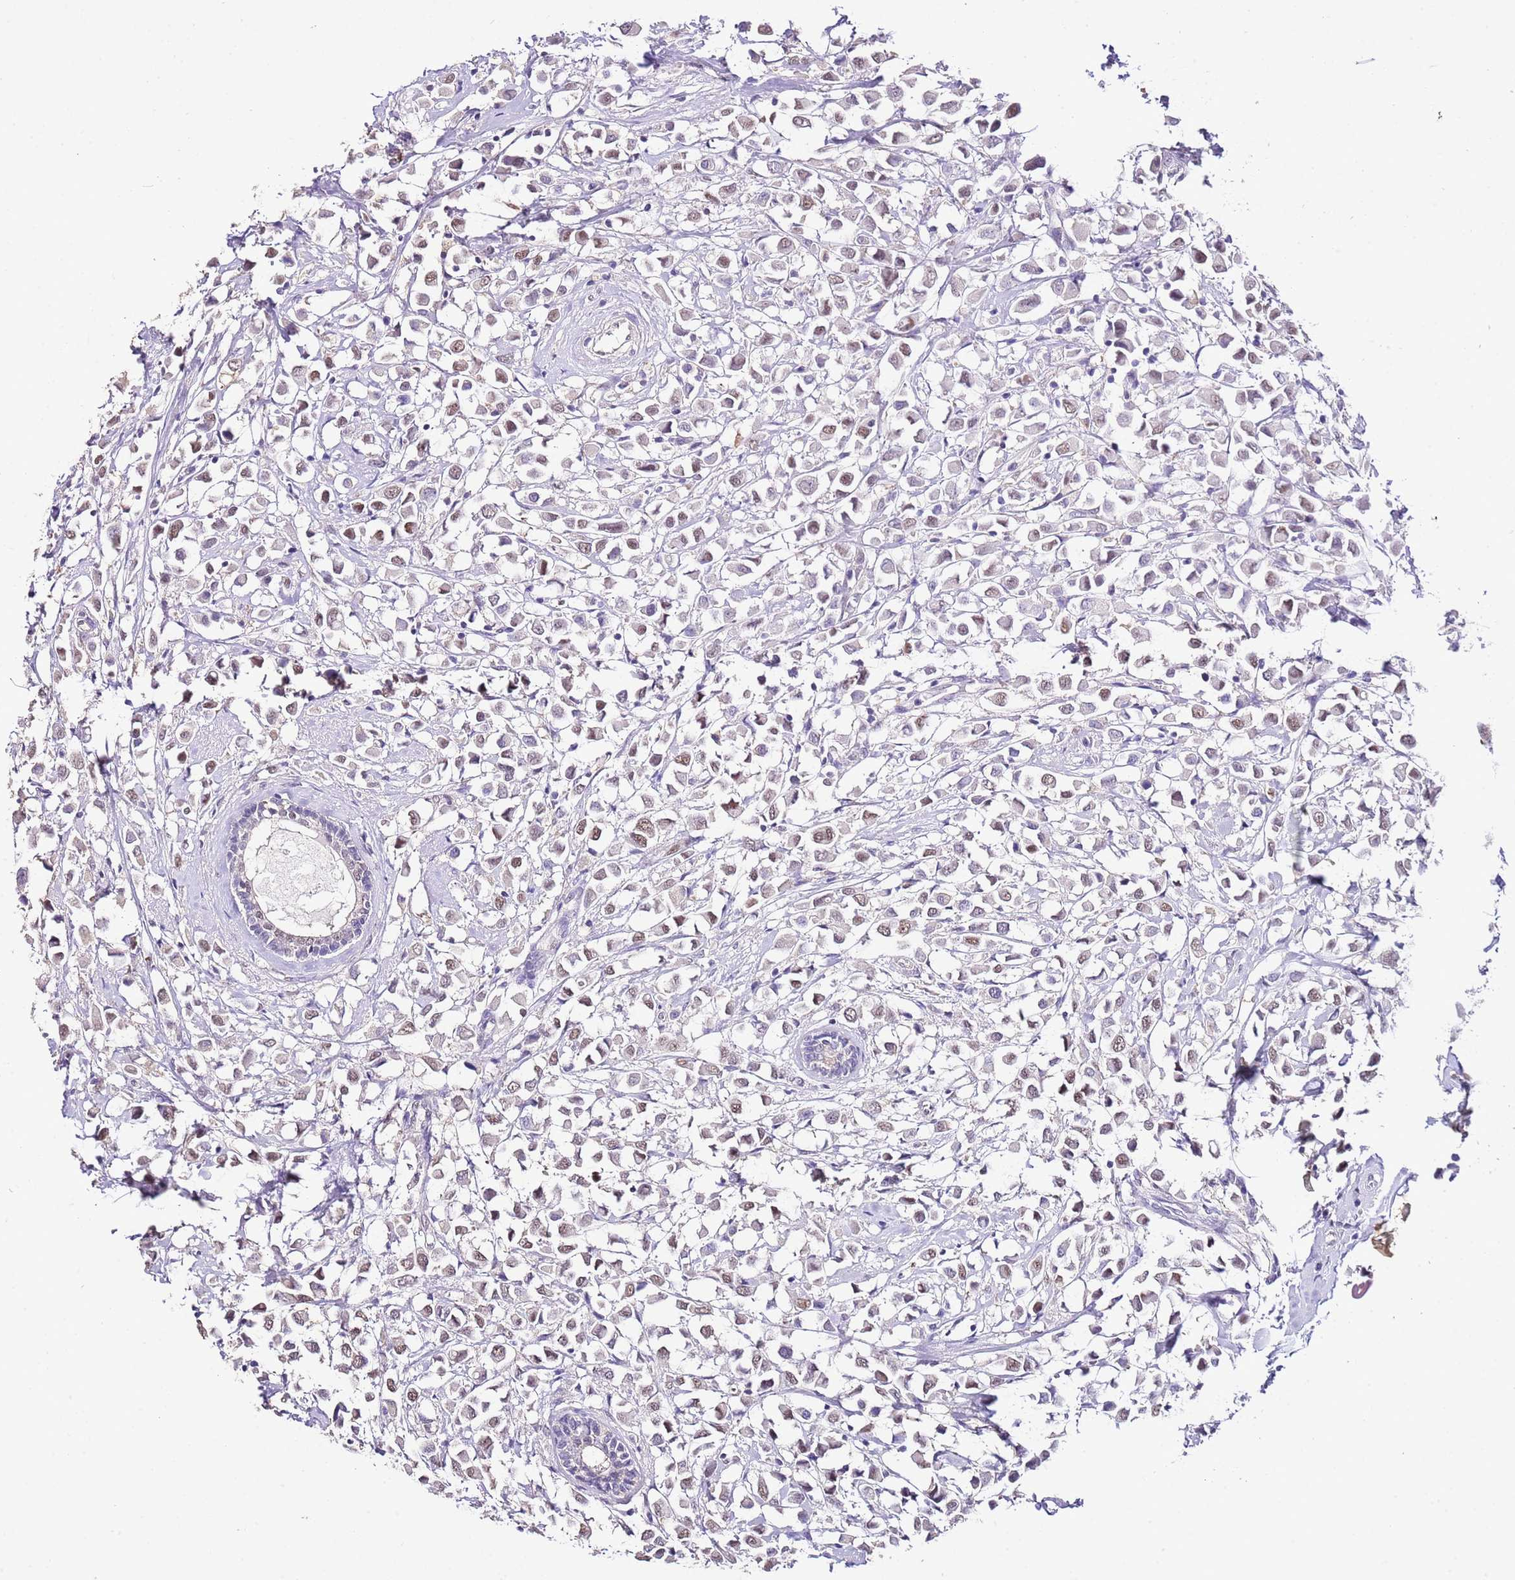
{"staining": {"intensity": "weak", "quantity": ">75%", "location": "nuclear"}, "tissue": "breast cancer", "cell_type": "Tumor cells", "image_type": "cancer", "snomed": [{"axis": "morphology", "description": "Duct carcinoma"}, {"axis": "topography", "description": "Breast"}], "caption": "Protein expression analysis of breast intraductal carcinoma reveals weak nuclear positivity in approximately >75% of tumor cells.", "gene": "IZUMO4", "patient": {"sex": "female", "age": 61}}